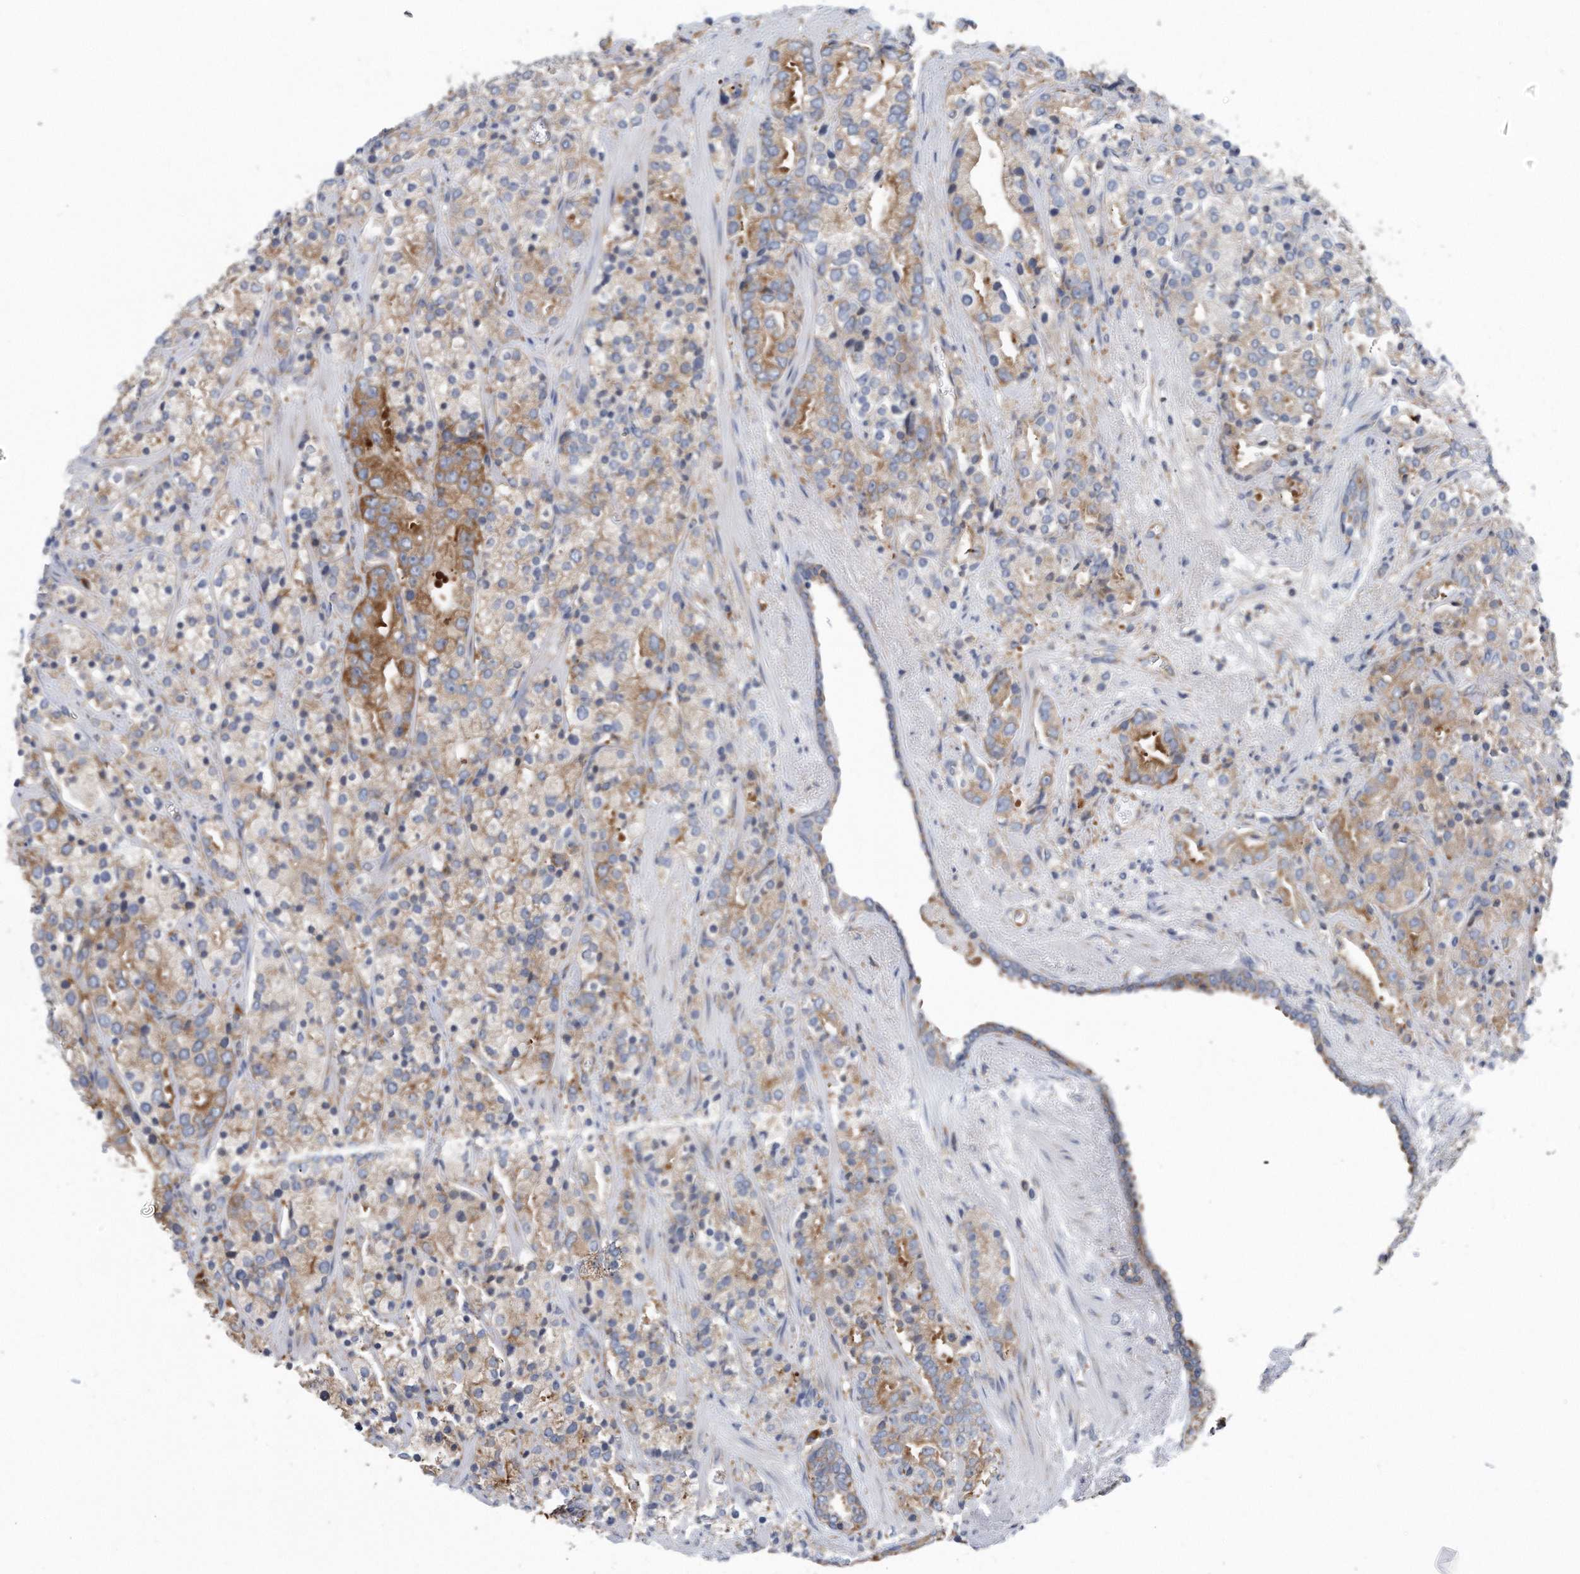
{"staining": {"intensity": "moderate", "quantity": "25%-75%", "location": "cytoplasmic/membranous"}, "tissue": "prostate cancer", "cell_type": "Tumor cells", "image_type": "cancer", "snomed": [{"axis": "morphology", "description": "Adenocarcinoma, High grade"}, {"axis": "topography", "description": "Prostate"}], "caption": "Protein staining displays moderate cytoplasmic/membranous expression in approximately 25%-75% of tumor cells in prostate cancer (adenocarcinoma (high-grade)). Using DAB (brown) and hematoxylin (blue) stains, captured at high magnification using brightfield microscopy.", "gene": "RPL26L1", "patient": {"sex": "male", "age": 71}}